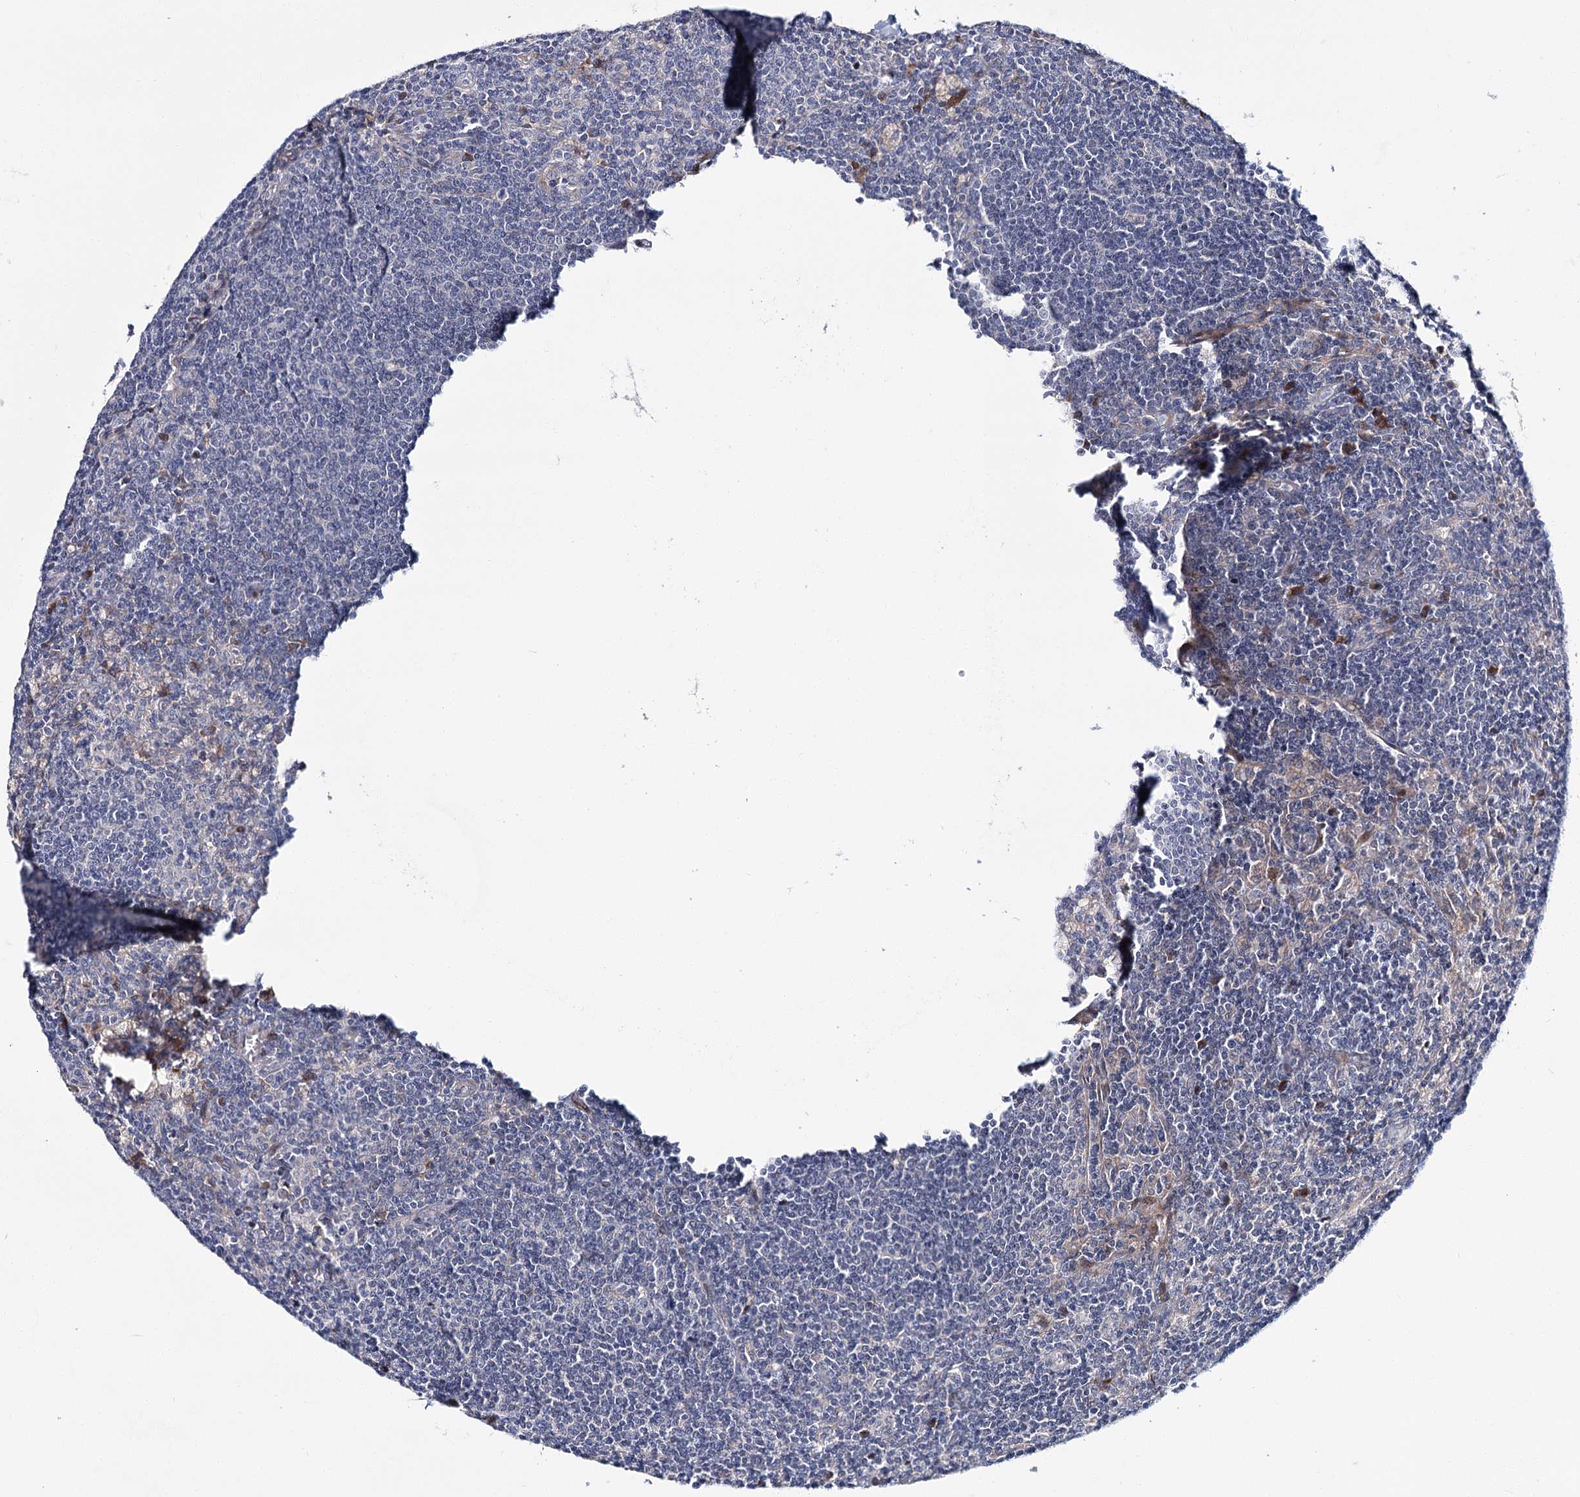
{"staining": {"intensity": "negative", "quantity": "none", "location": "none"}, "tissue": "lymph node", "cell_type": "Germinal center cells", "image_type": "normal", "snomed": [{"axis": "morphology", "description": "Normal tissue, NOS"}, {"axis": "topography", "description": "Lymph node"}], "caption": "There is no significant expression in germinal center cells of lymph node. Nuclei are stained in blue.", "gene": "CPLANE1", "patient": {"sex": "male", "age": 69}}